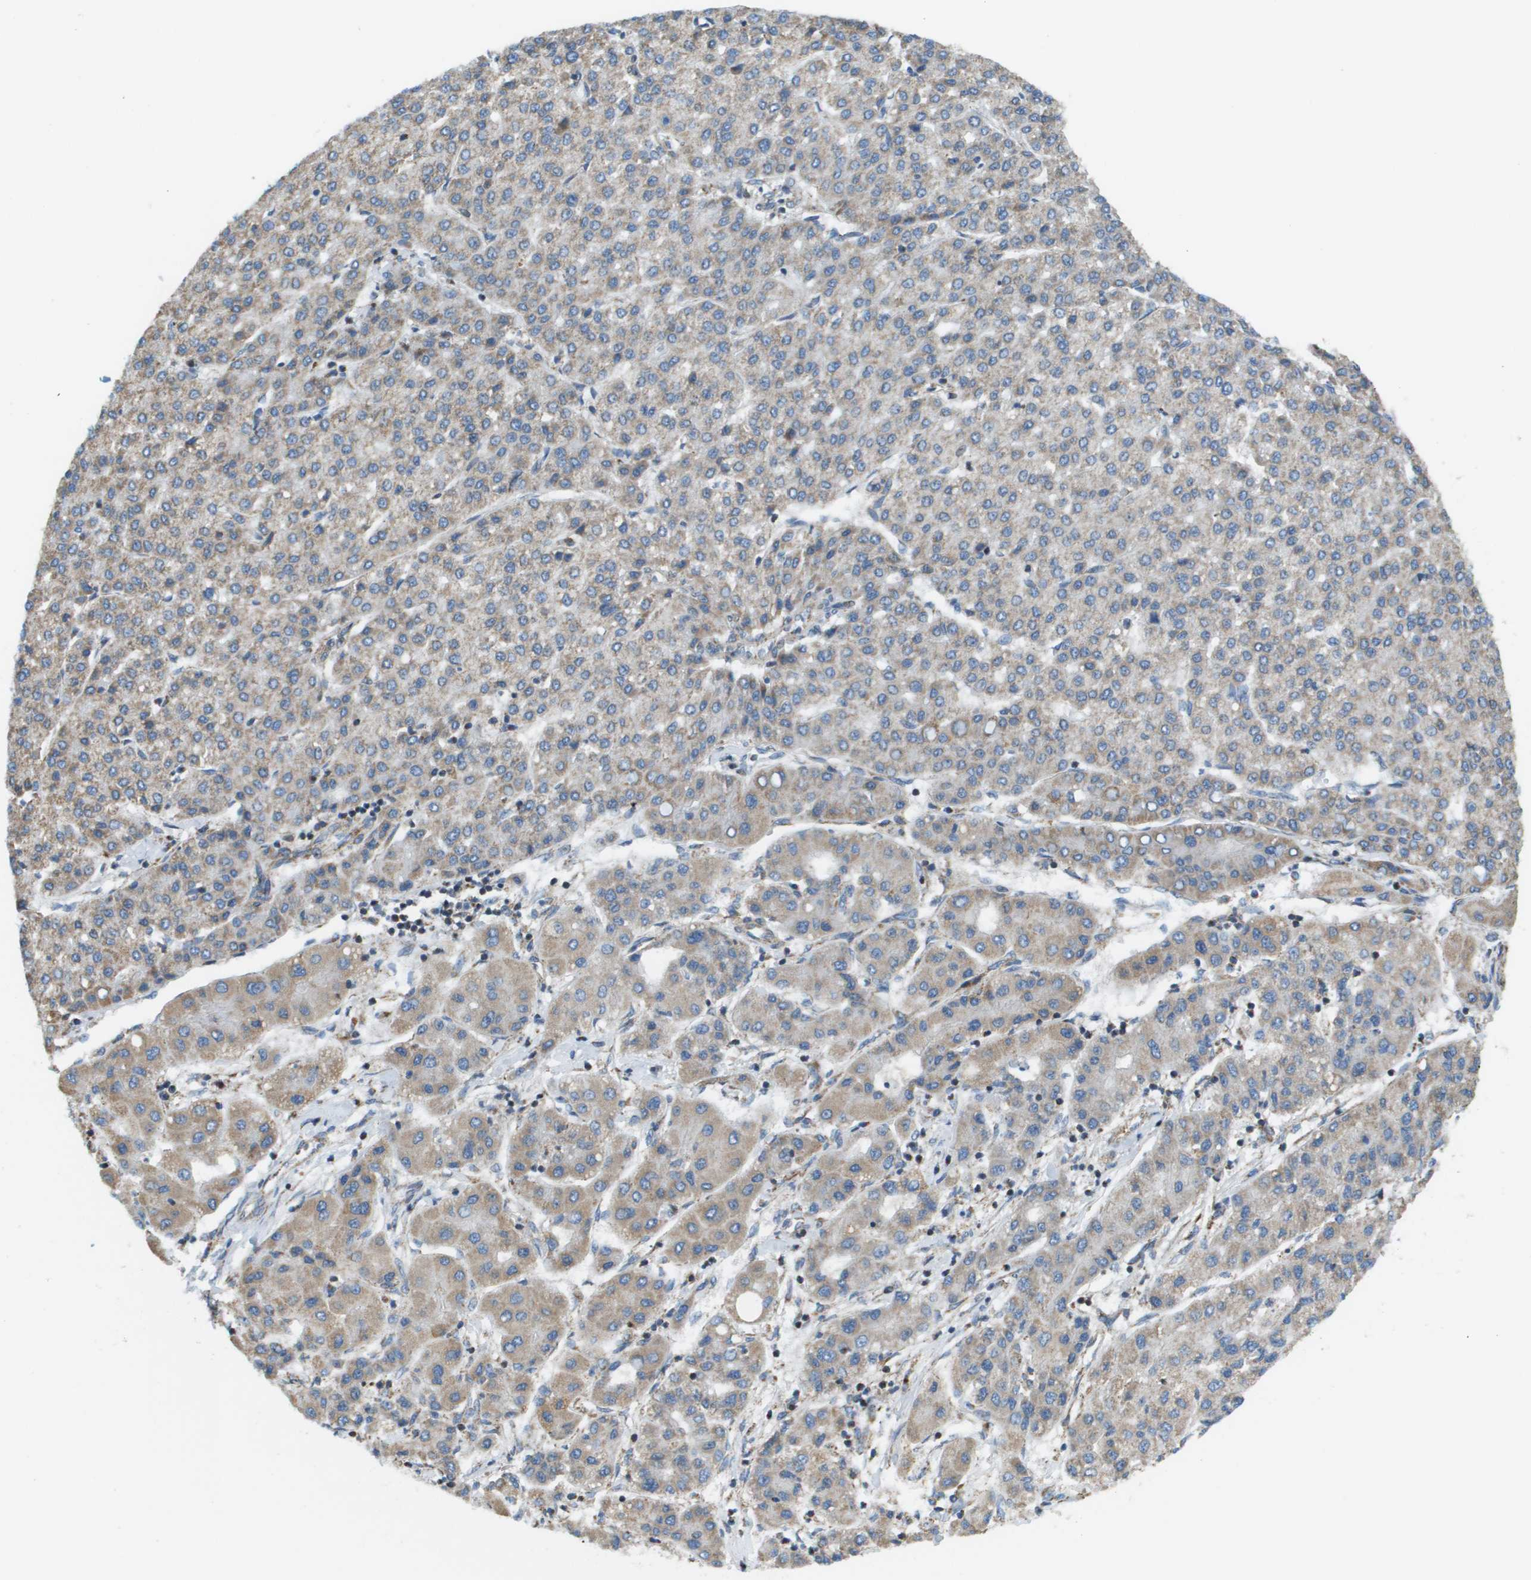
{"staining": {"intensity": "weak", "quantity": ">75%", "location": "cytoplasmic/membranous"}, "tissue": "liver cancer", "cell_type": "Tumor cells", "image_type": "cancer", "snomed": [{"axis": "morphology", "description": "Carcinoma, Hepatocellular, NOS"}, {"axis": "topography", "description": "Liver"}], "caption": "Immunohistochemical staining of human hepatocellular carcinoma (liver) demonstrates low levels of weak cytoplasmic/membranous staining in approximately >75% of tumor cells.", "gene": "TAOK3", "patient": {"sex": "male", "age": 65}}